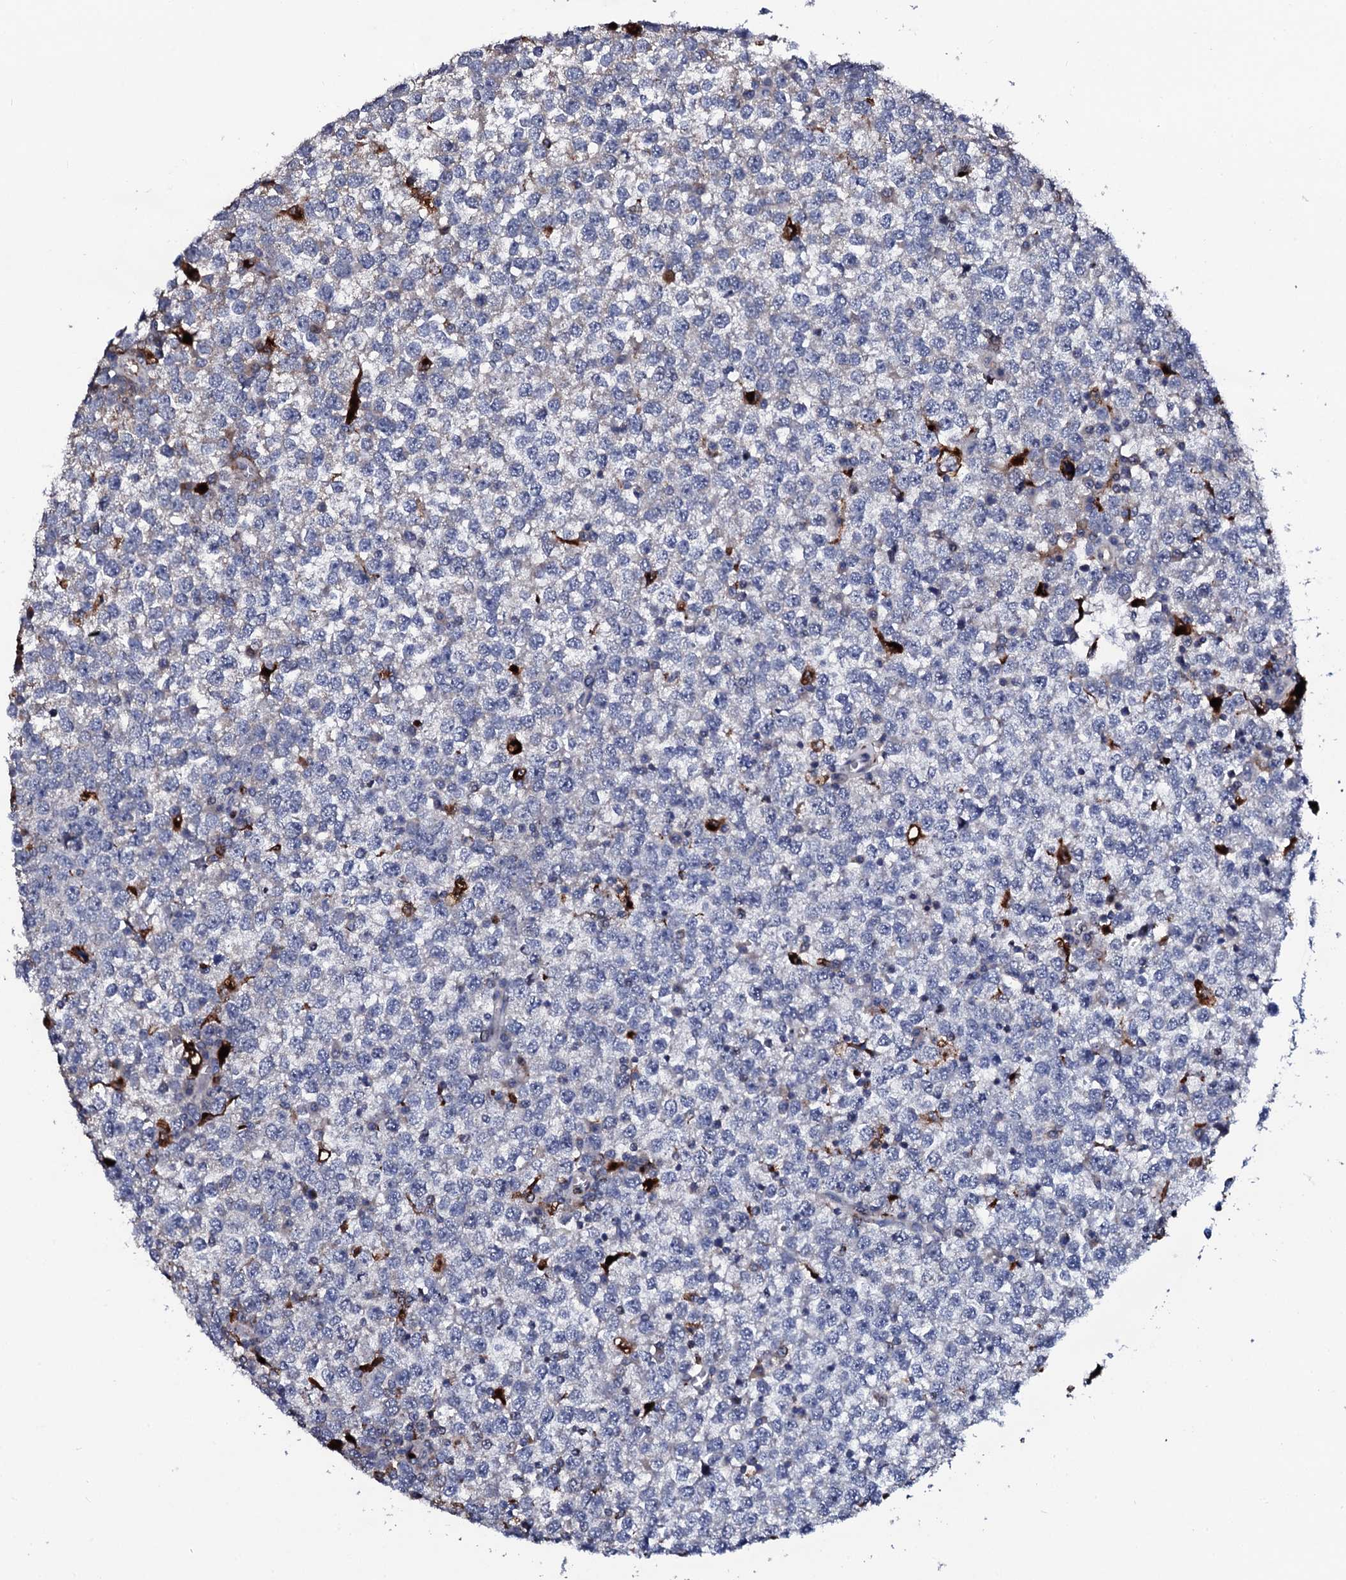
{"staining": {"intensity": "weak", "quantity": "<25%", "location": "cytoplasmic/membranous"}, "tissue": "testis cancer", "cell_type": "Tumor cells", "image_type": "cancer", "snomed": [{"axis": "morphology", "description": "Seminoma, NOS"}, {"axis": "topography", "description": "Testis"}], "caption": "The immunohistochemistry (IHC) histopathology image has no significant expression in tumor cells of testis seminoma tissue.", "gene": "TCIRG1", "patient": {"sex": "male", "age": 65}}